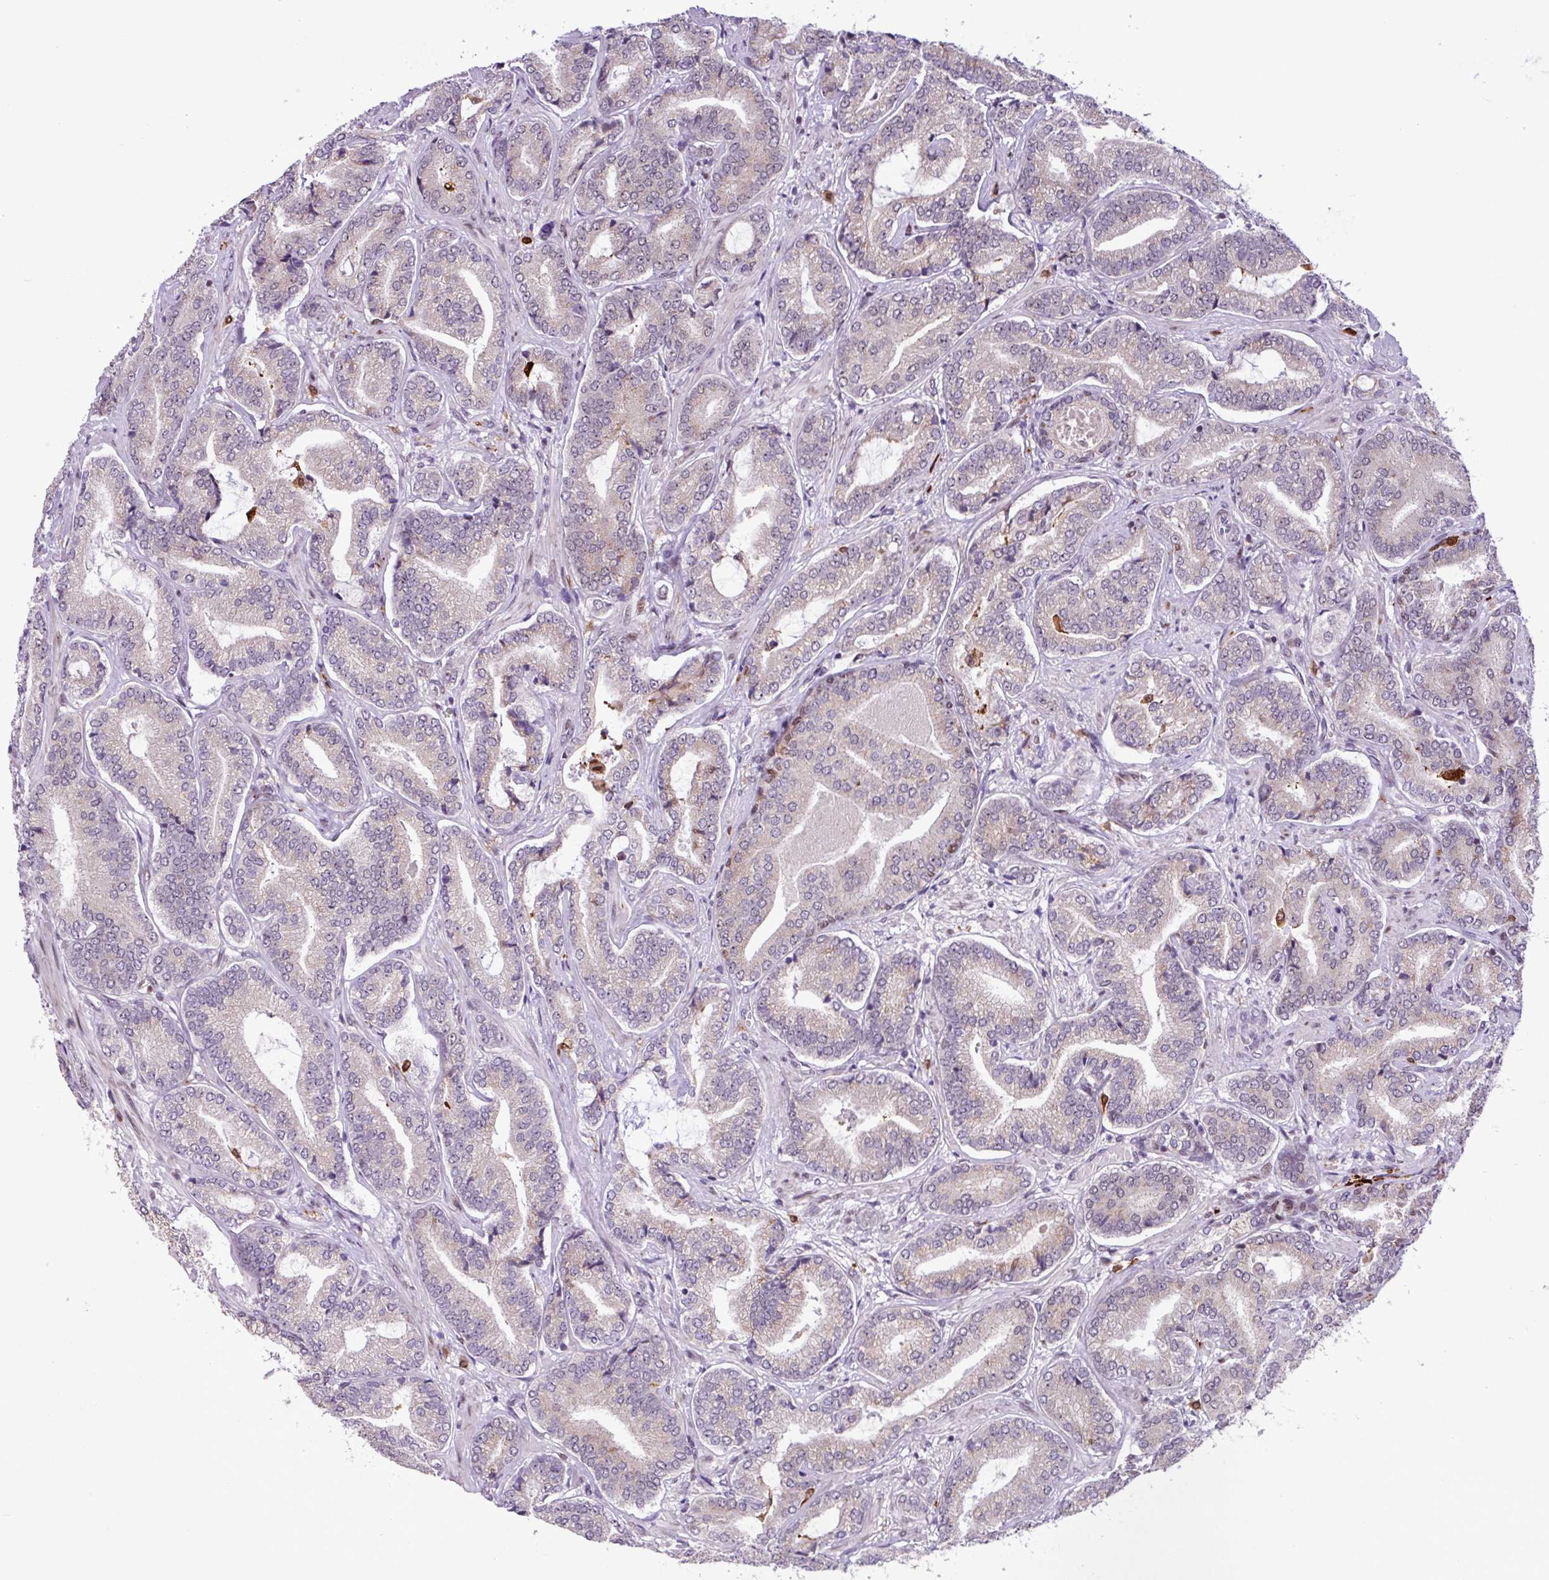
{"staining": {"intensity": "negative", "quantity": "none", "location": "none"}, "tissue": "prostate cancer", "cell_type": "Tumor cells", "image_type": "cancer", "snomed": [{"axis": "morphology", "description": "Adenocarcinoma, Low grade"}, {"axis": "topography", "description": "Prostate and seminal vesicle, NOS"}], "caption": "Prostate cancer was stained to show a protein in brown. There is no significant positivity in tumor cells.", "gene": "BRD3", "patient": {"sex": "male", "age": 61}}